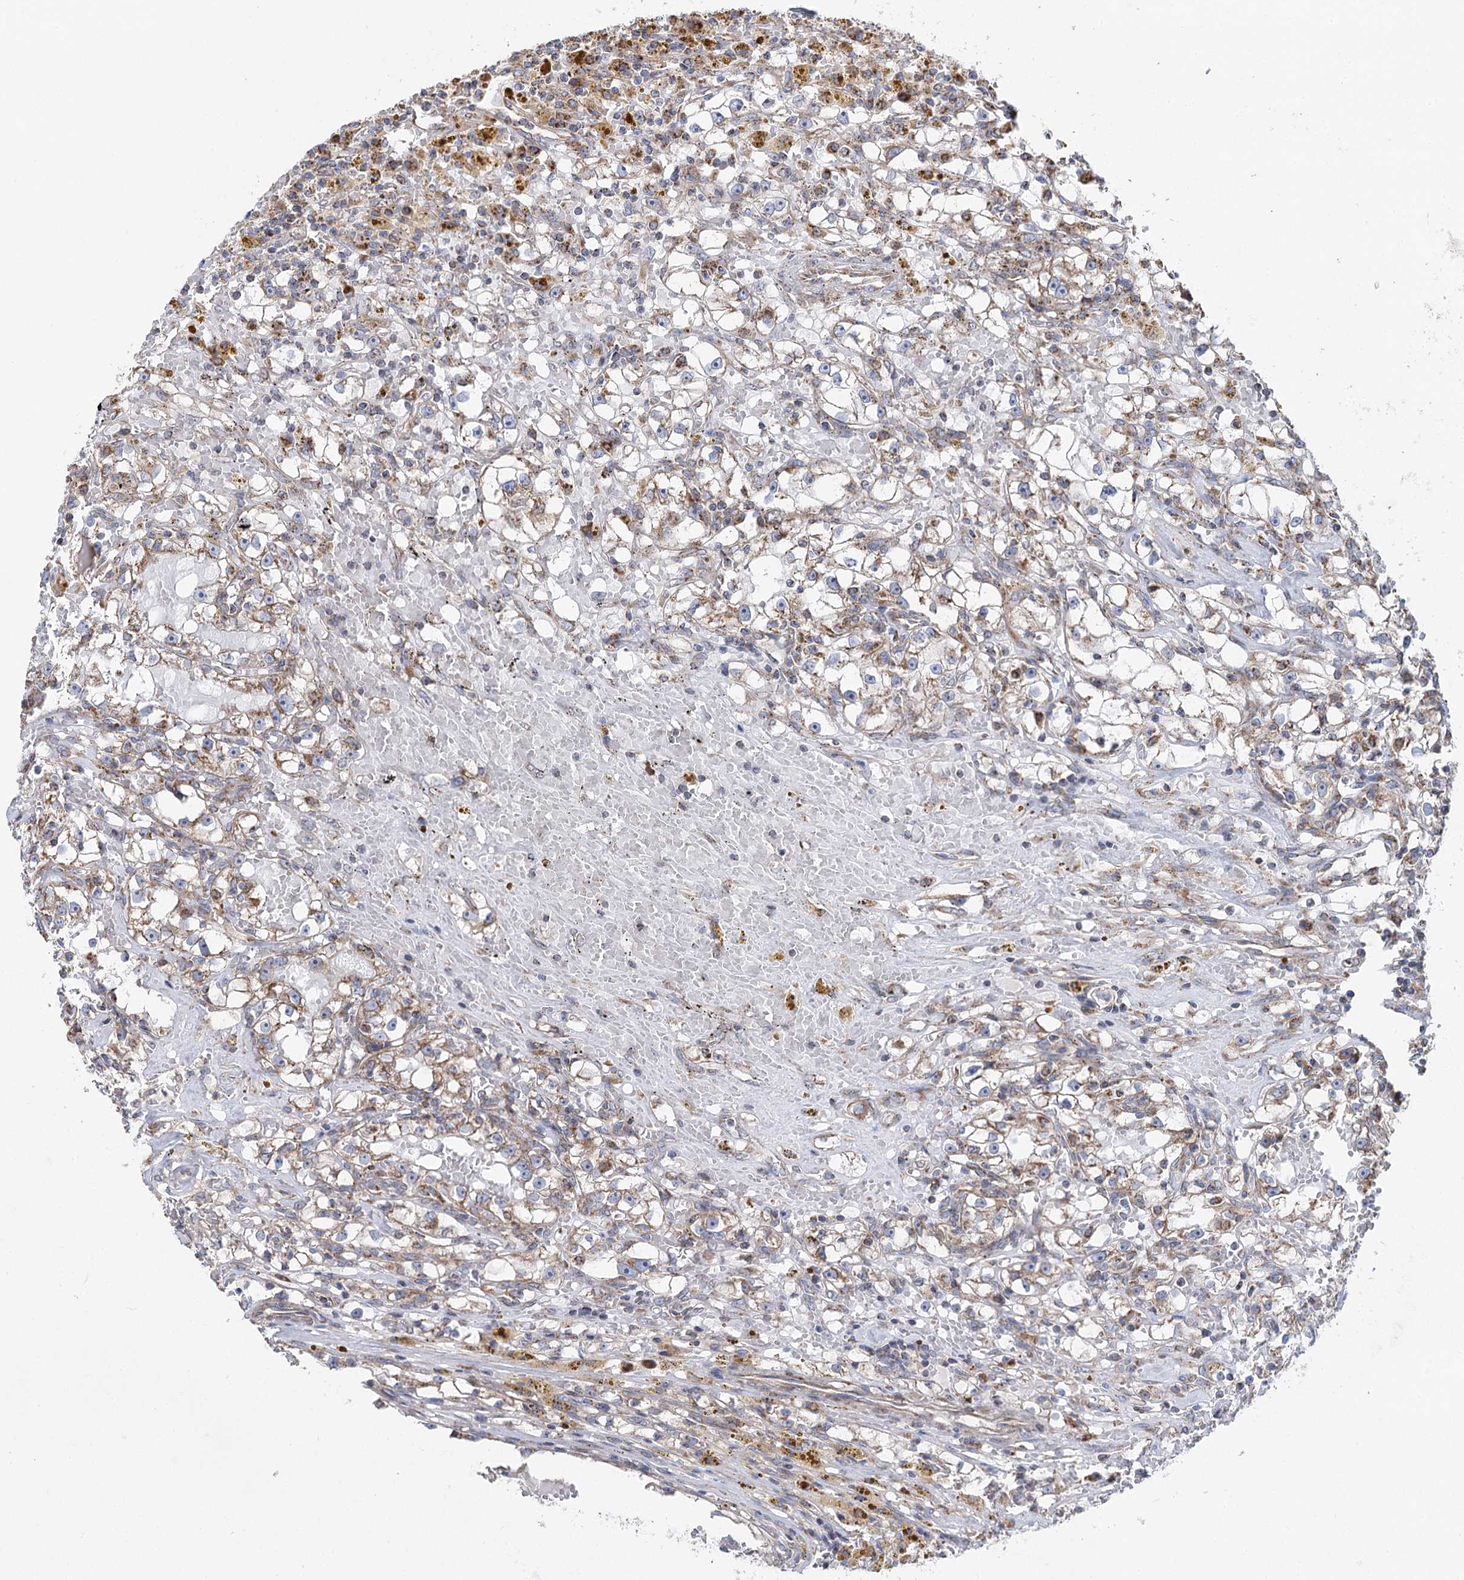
{"staining": {"intensity": "weak", "quantity": "<25%", "location": "cytoplasmic/membranous"}, "tissue": "renal cancer", "cell_type": "Tumor cells", "image_type": "cancer", "snomed": [{"axis": "morphology", "description": "Adenocarcinoma, NOS"}, {"axis": "topography", "description": "Kidney"}], "caption": "IHC micrograph of neoplastic tissue: human renal adenocarcinoma stained with DAB exhibits no significant protein staining in tumor cells.", "gene": "MSANTD2", "patient": {"sex": "male", "age": 56}}